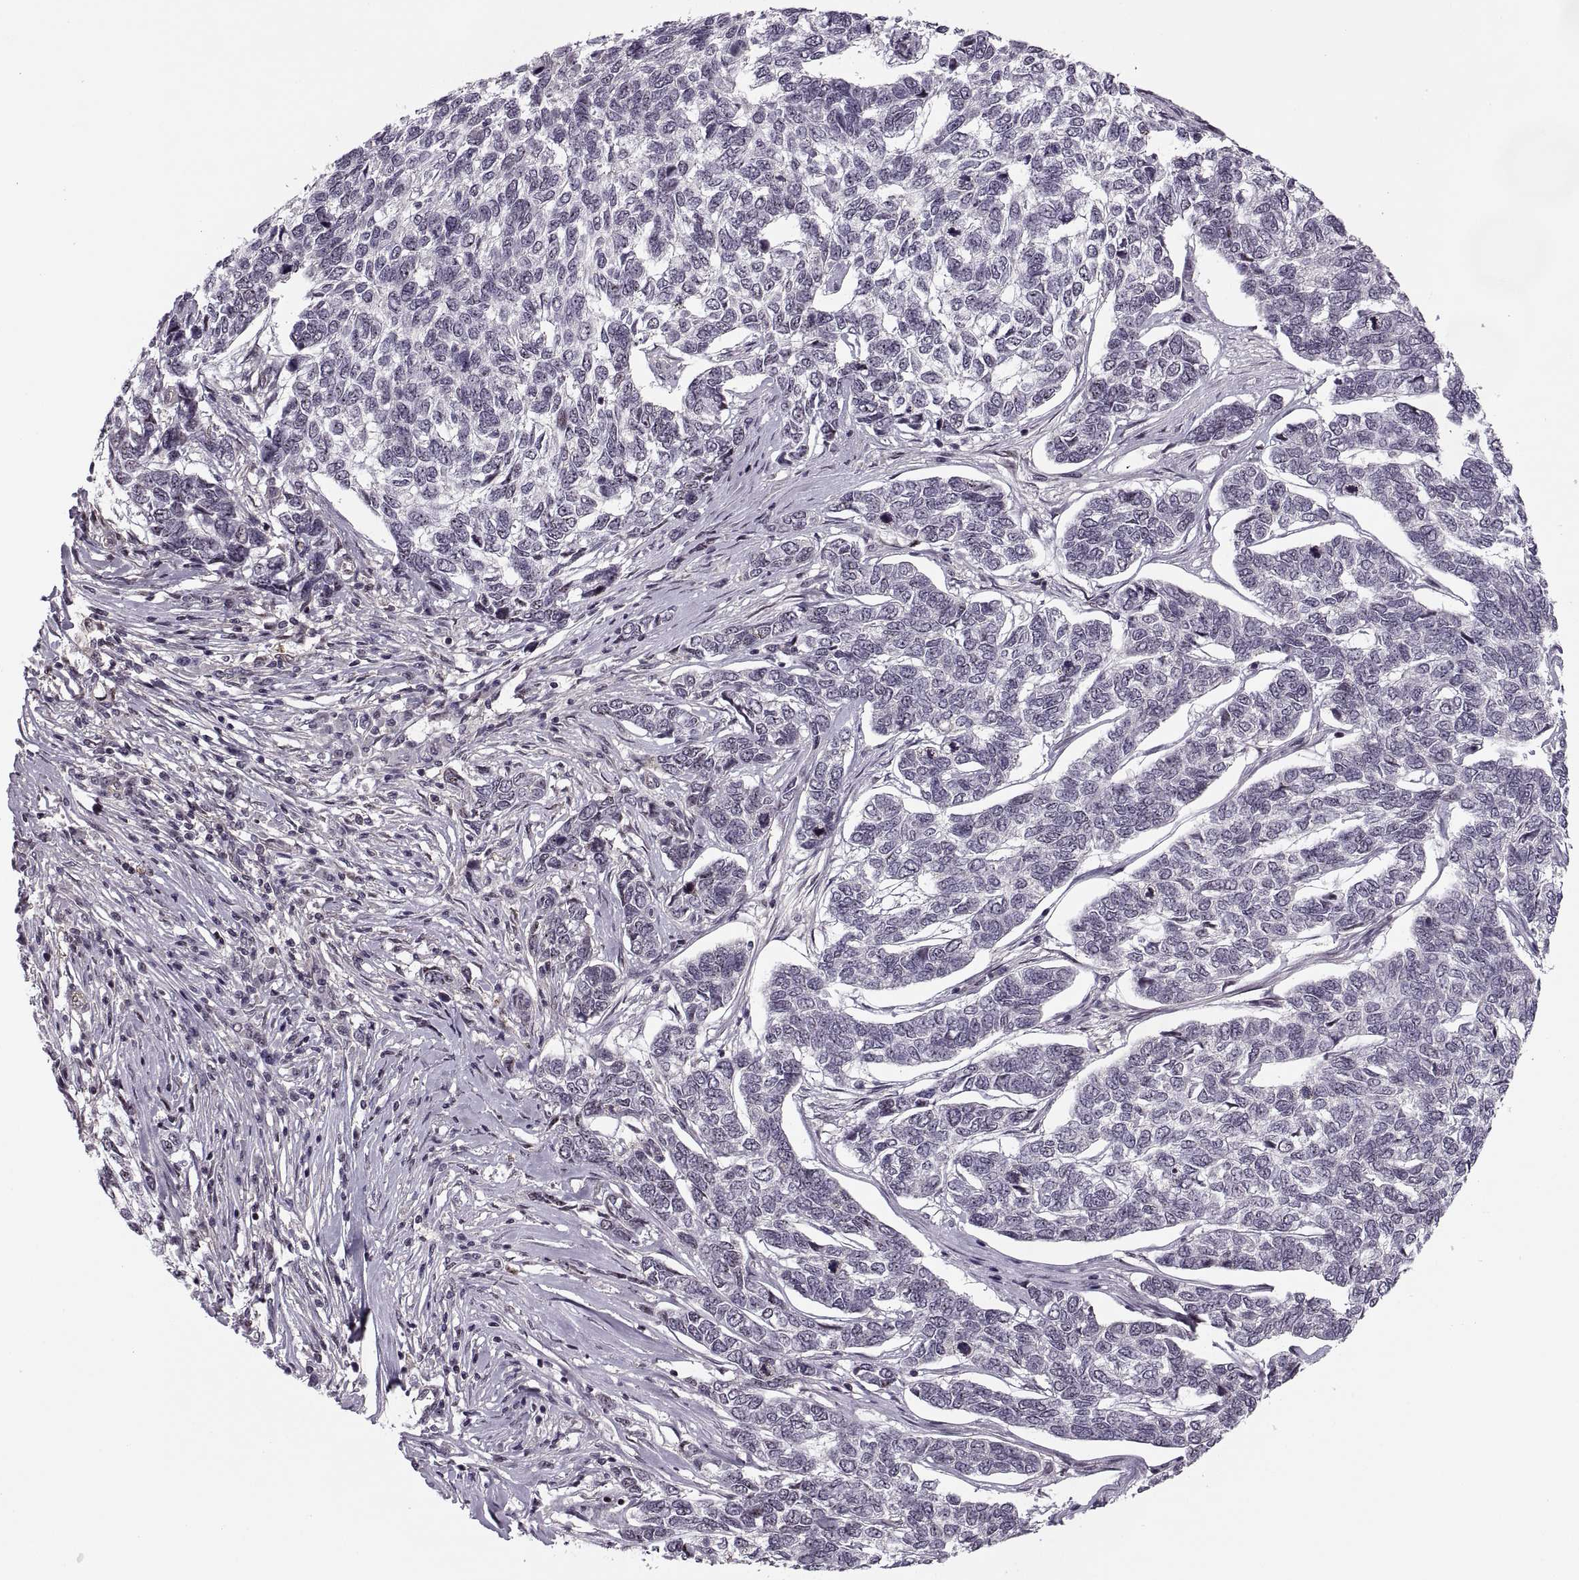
{"staining": {"intensity": "negative", "quantity": "none", "location": "none"}, "tissue": "skin cancer", "cell_type": "Tumor cells", "image_type": "cancer", "snomed": [{"axis": "morphology", "description": "Basal cell carcinoma"}, {"axis": "topography", "description": "Skin"}], "caption": "Photomicrograph shows no significant protein expression in tumor cells of basal cell carcinoma (skin).", "gene": "LUZP2", "patient": {"sex": "female", "age": 65}}